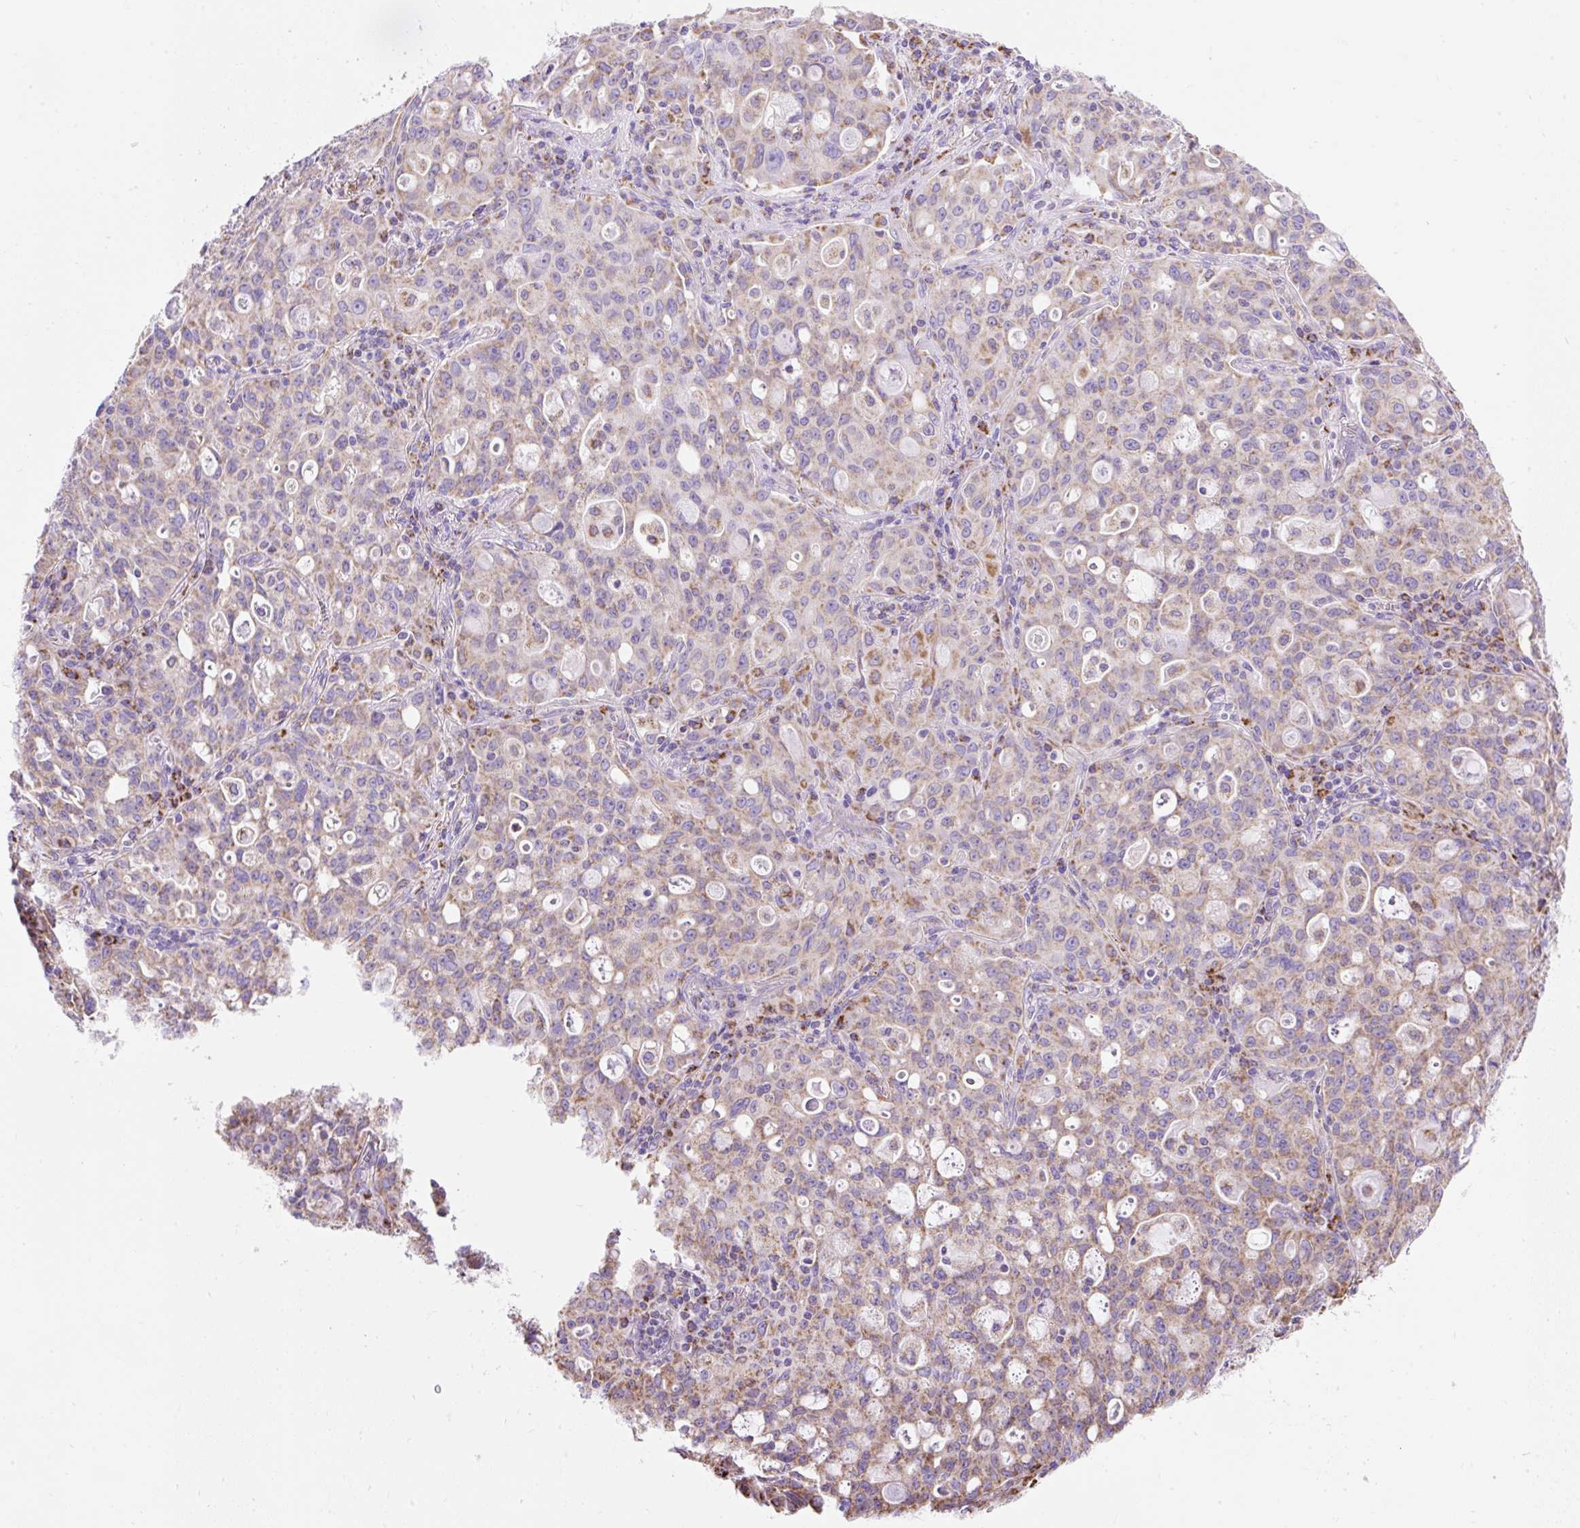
{"staining": {"intensity": "weak", "quantity": ">75%", "location": "cytoplasmic/membranous"}, "tissue": "lung cancer", "cell_type": "Tumor cells", "image_type": "cancer", "snomed": [{"axis": "morphology", "description": "Adenocarcinoma, NOS"}, {"axis": "topography", "description": "Lung"}], "caption": "IHC (DAB (3,3'-diaminobenzidine)) staining of lung adenocarcinoma exhibits weak cytoplasmic/membranous protein expression in approximately >75% of tumor cells.", "gene": "DAAM2", "patient": {"sex": "female", "age": 44}}